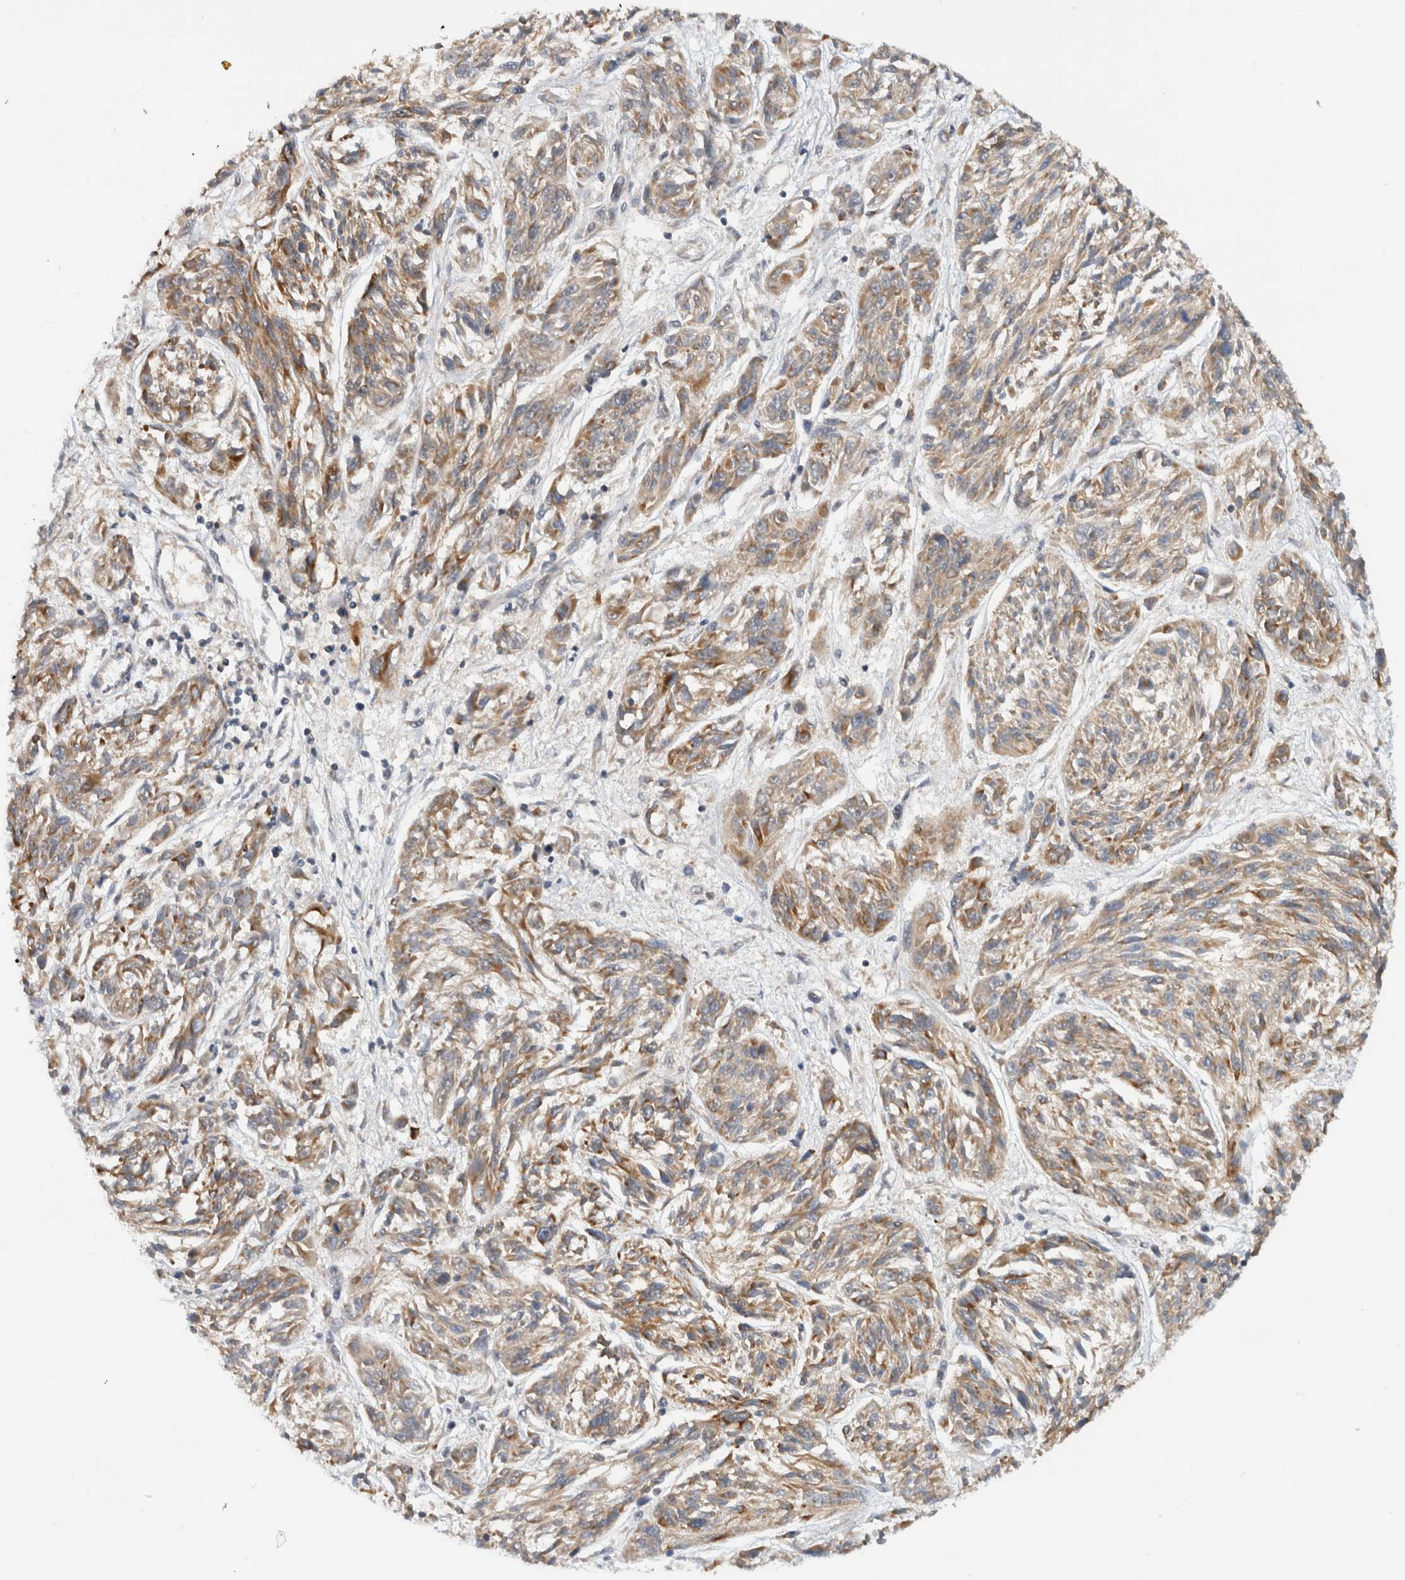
{"staining": {"intensity": "moderate", "quantity": ">75%", "location": "cytoplasmic/membranous"}, "tissue": "melanoma", "cell_type": "Tumor cells", "image_type": "cancer", "snomed": [{"axis": "morphology", "description": "Malignant melanoma, NOS"}, {"axis": "topography", "description": "Skin"}], "caption": "Immunohistochemical staining of melanoma reveals moderate cytoplasmic/membranous protein staining in approximately >75% of tumor cells. (IHC, brightfield microscopy, high magnification).", "gene": "CMC2", "patient": {"sex": "male", "age": 53}}